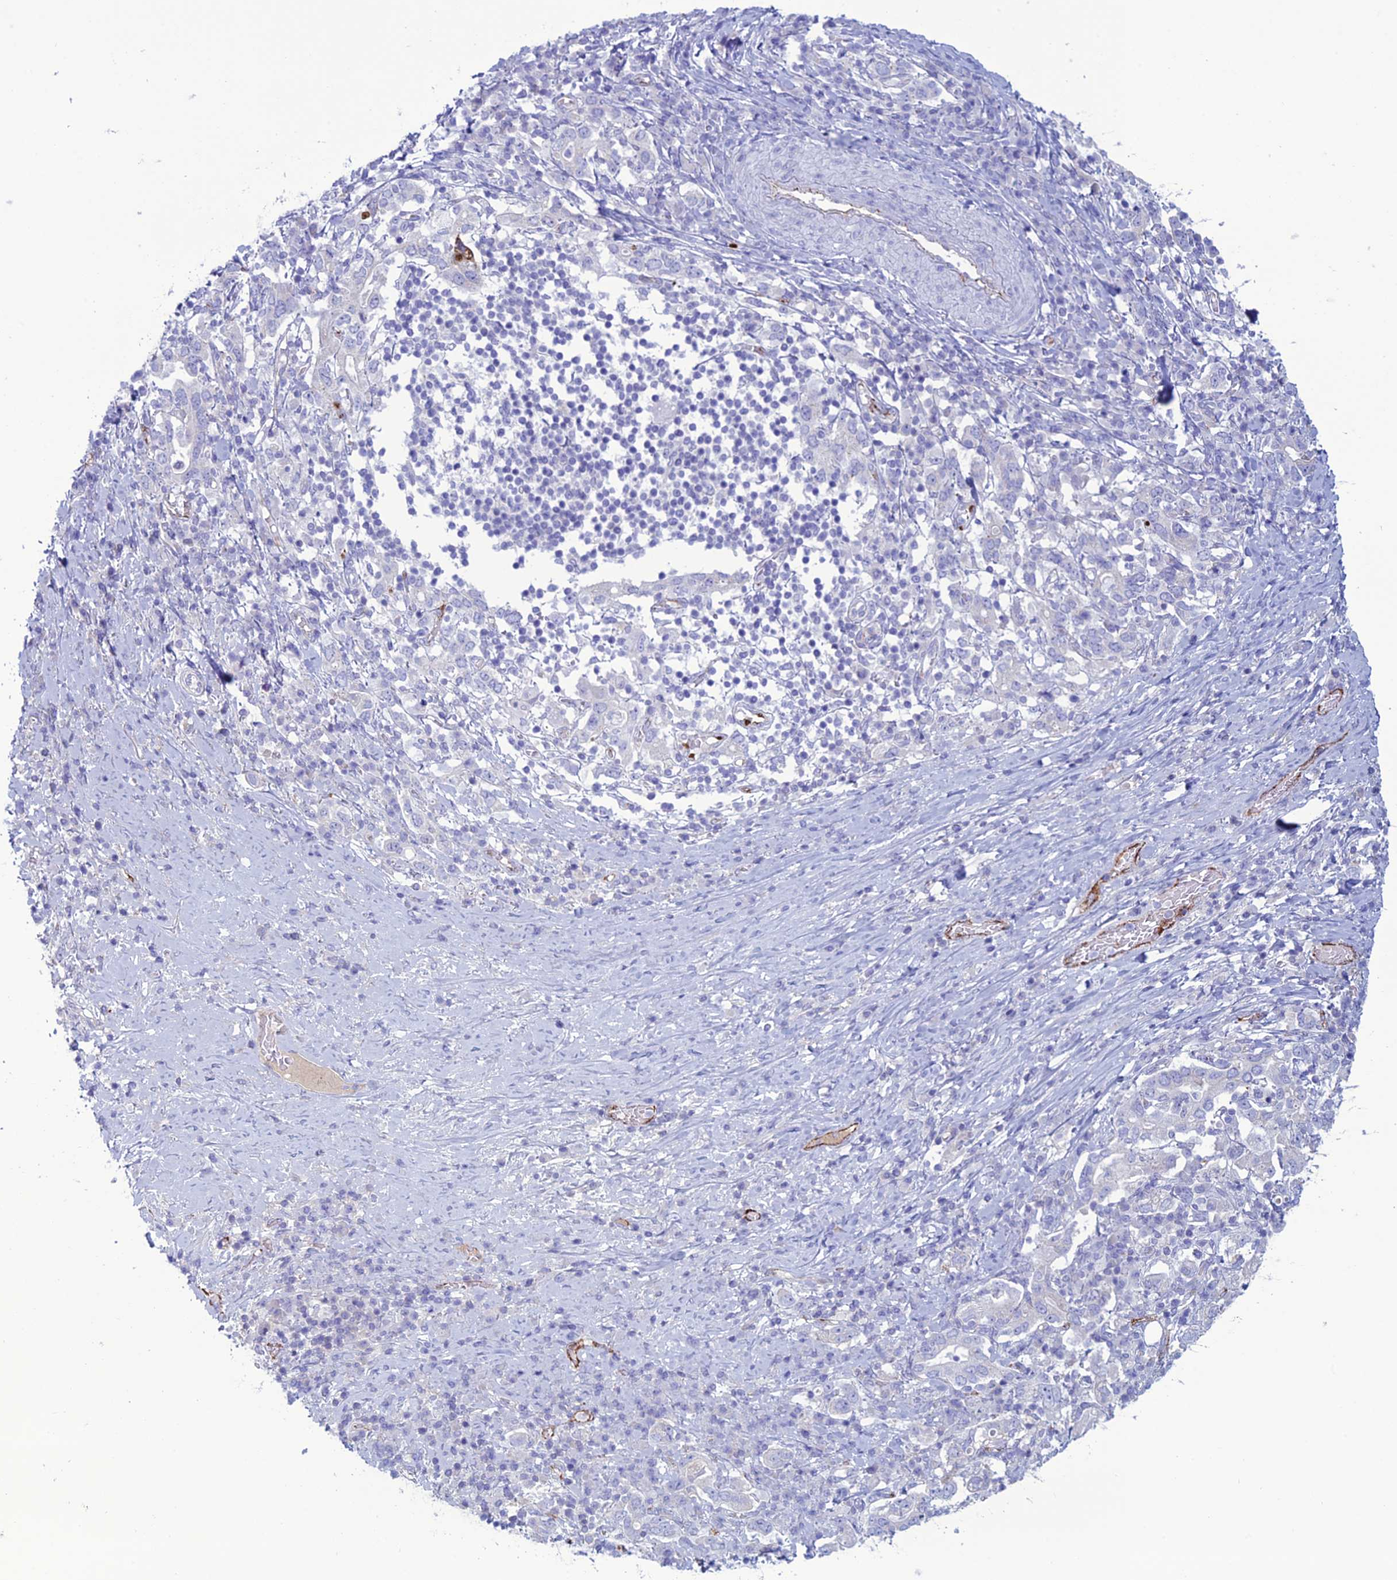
{"staining": {"intensity": "negative", "quantity": "none", "location": "none"}, "tissue": "stomach cancer", "cell_type": "Tumor cells", "image_type": "cancer", "snomed": [{"axis": "morphology", "description": "Adenocarcinoma, NOS"}, {"axis": "topography", "description": "Stomach, upper"}, {"axis": "topography", "description": "Stomach"}], "caption": "High magnification brightfield microscopy of stomach cancer (adenocarcinoma) stained with DAB (brown) and counterstained with hematoxylin (blue): tumor cells show no significant positivity.", "gene": "CDC42EP5", "patient": {"sex": "male", "age": 62}}